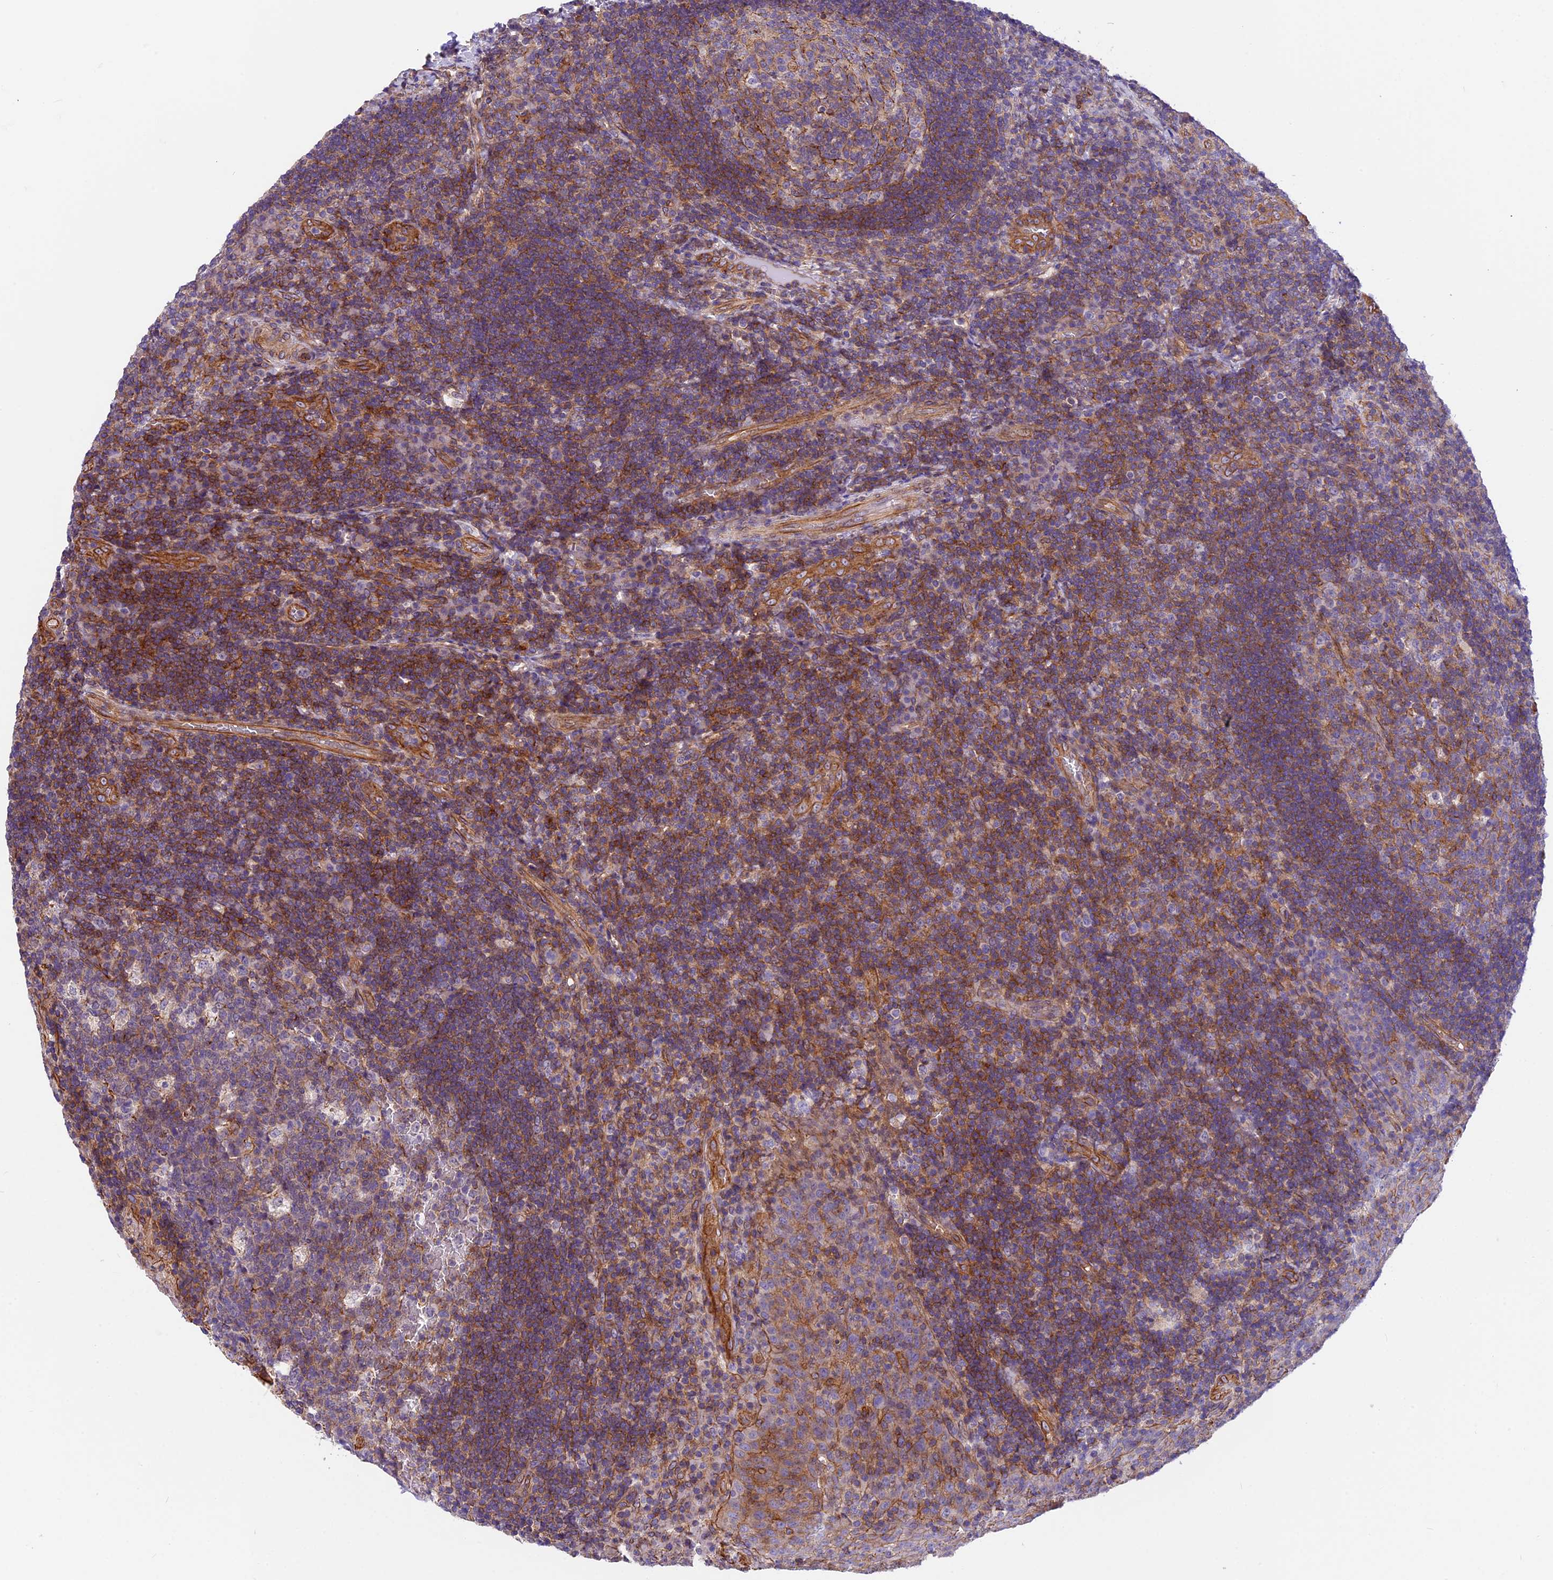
{"staining": {"intensity": "negative", "quantity": "none", "location": "none"}, "tissue": "tonsil", "cell_type": "Germinal center cells", "image_type": "normal", "snomed": [{"axis": "morphology", "description": "Normal tissue, NOS"}, {"axis": "topography", "description": "Tonsil"}], "caption": "Immunohistochemistry of normal tonsil shows no positivity in germinal center cells. (Brightfield microscopy of DAB (3,3'-diaminobenzidine) IHC at high magnification).", "gene": "MED20", "patient": {"sex": "male", "age": 17}}